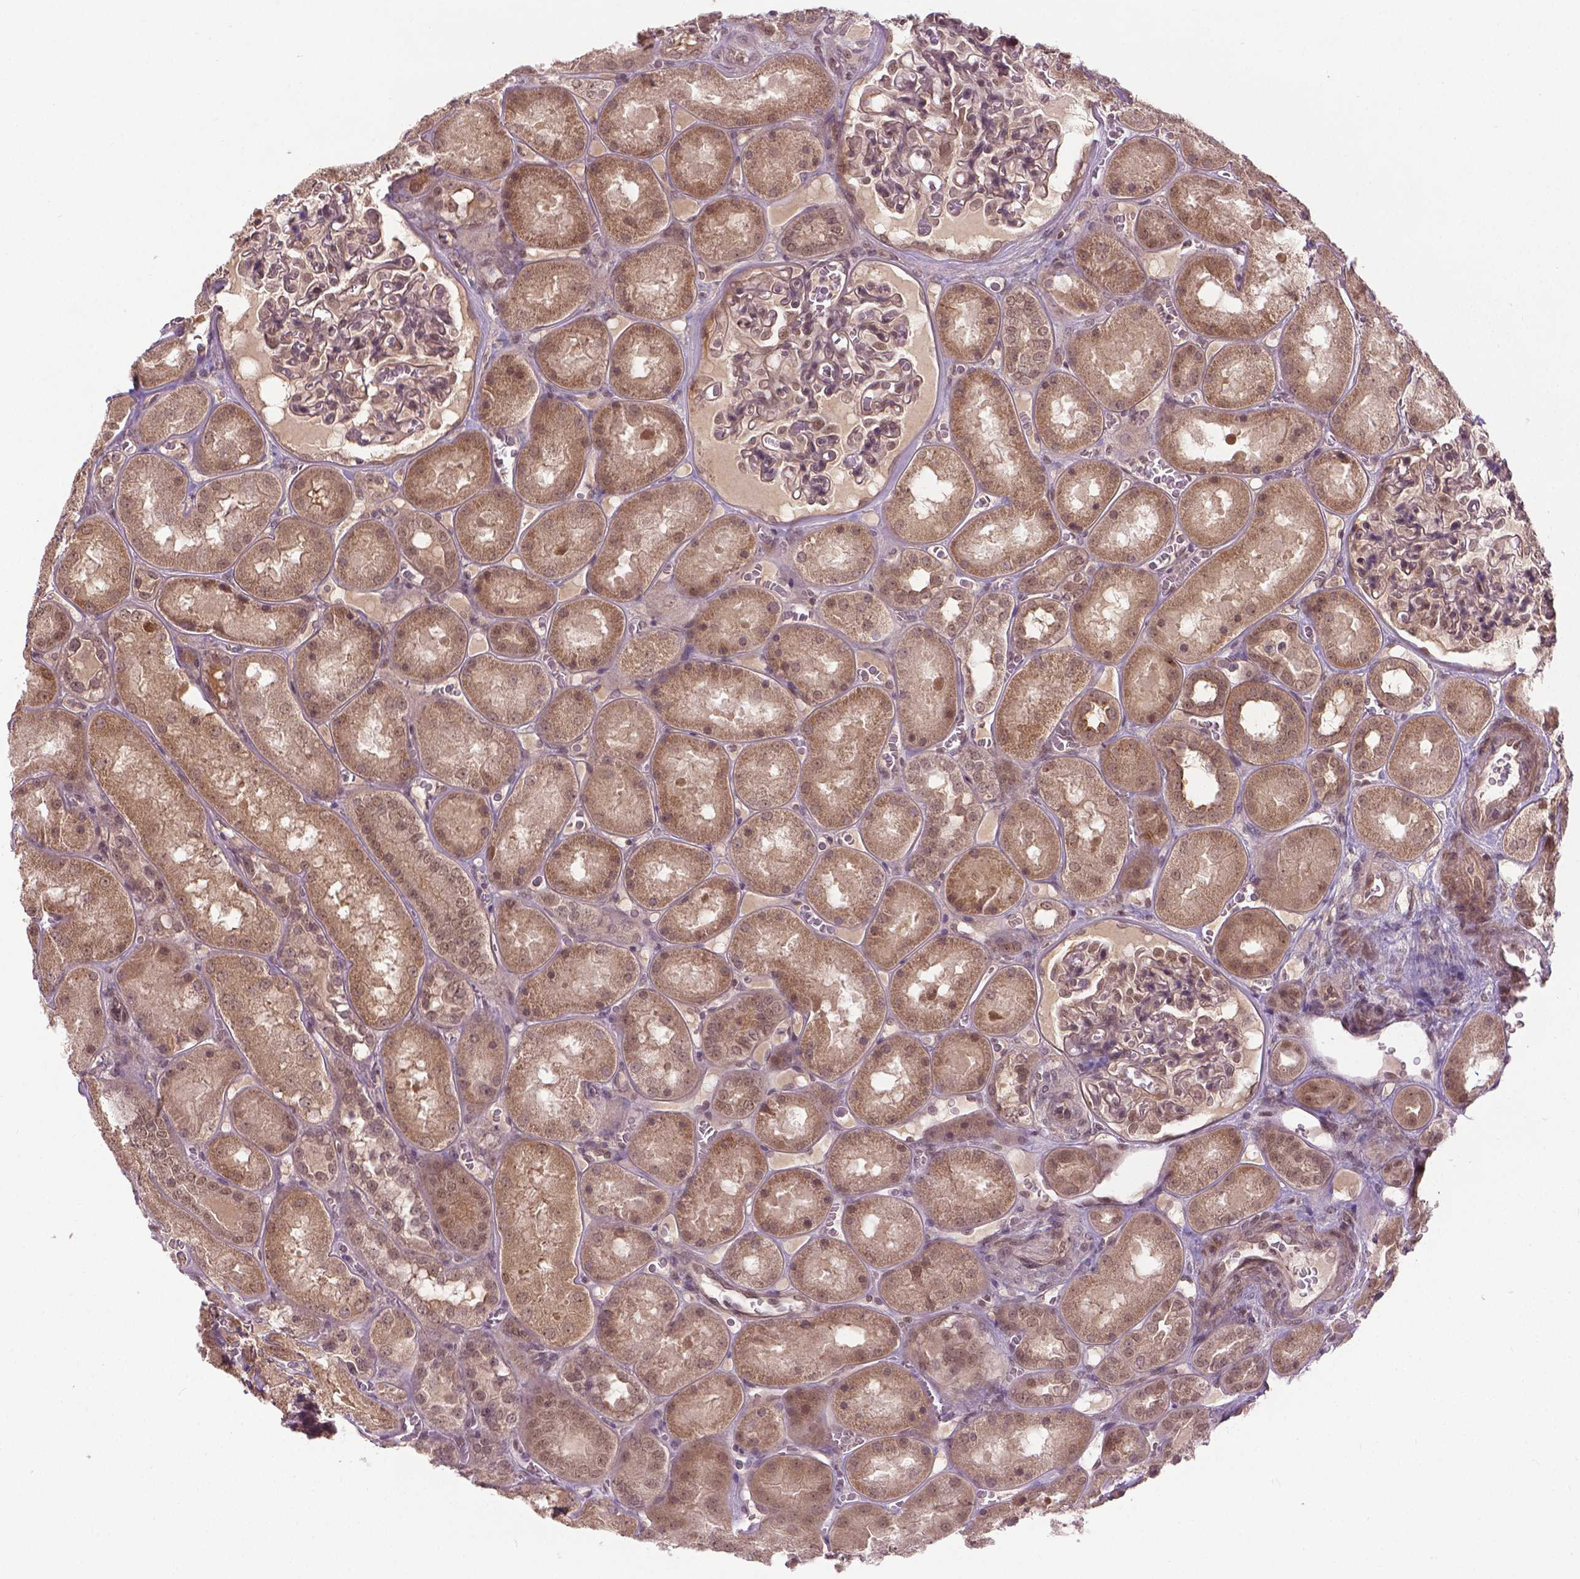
{"staining": {"intensity": "moderate", "quantity": "25%-75%", "location": "nuclear"}, "tissue": "kidney", "cell_type": "Cells in glomeruli", "image_type": "normal", "snomed": [{"axis": "morphology", "description": "Normal tissue, NOS"}, {"axis": "topography", "description": "Kidney"}], "caption": "Brown immunohistochemical staining in normal kidney demonstrates moderate nuclear staining in about 25%-75% of cells in glomeruli. The protein of interest is shown in brown color, while the nuclei are stained blue.", "gene": "ANKRD54", "patient": {"sex": "male", "age": 73}}